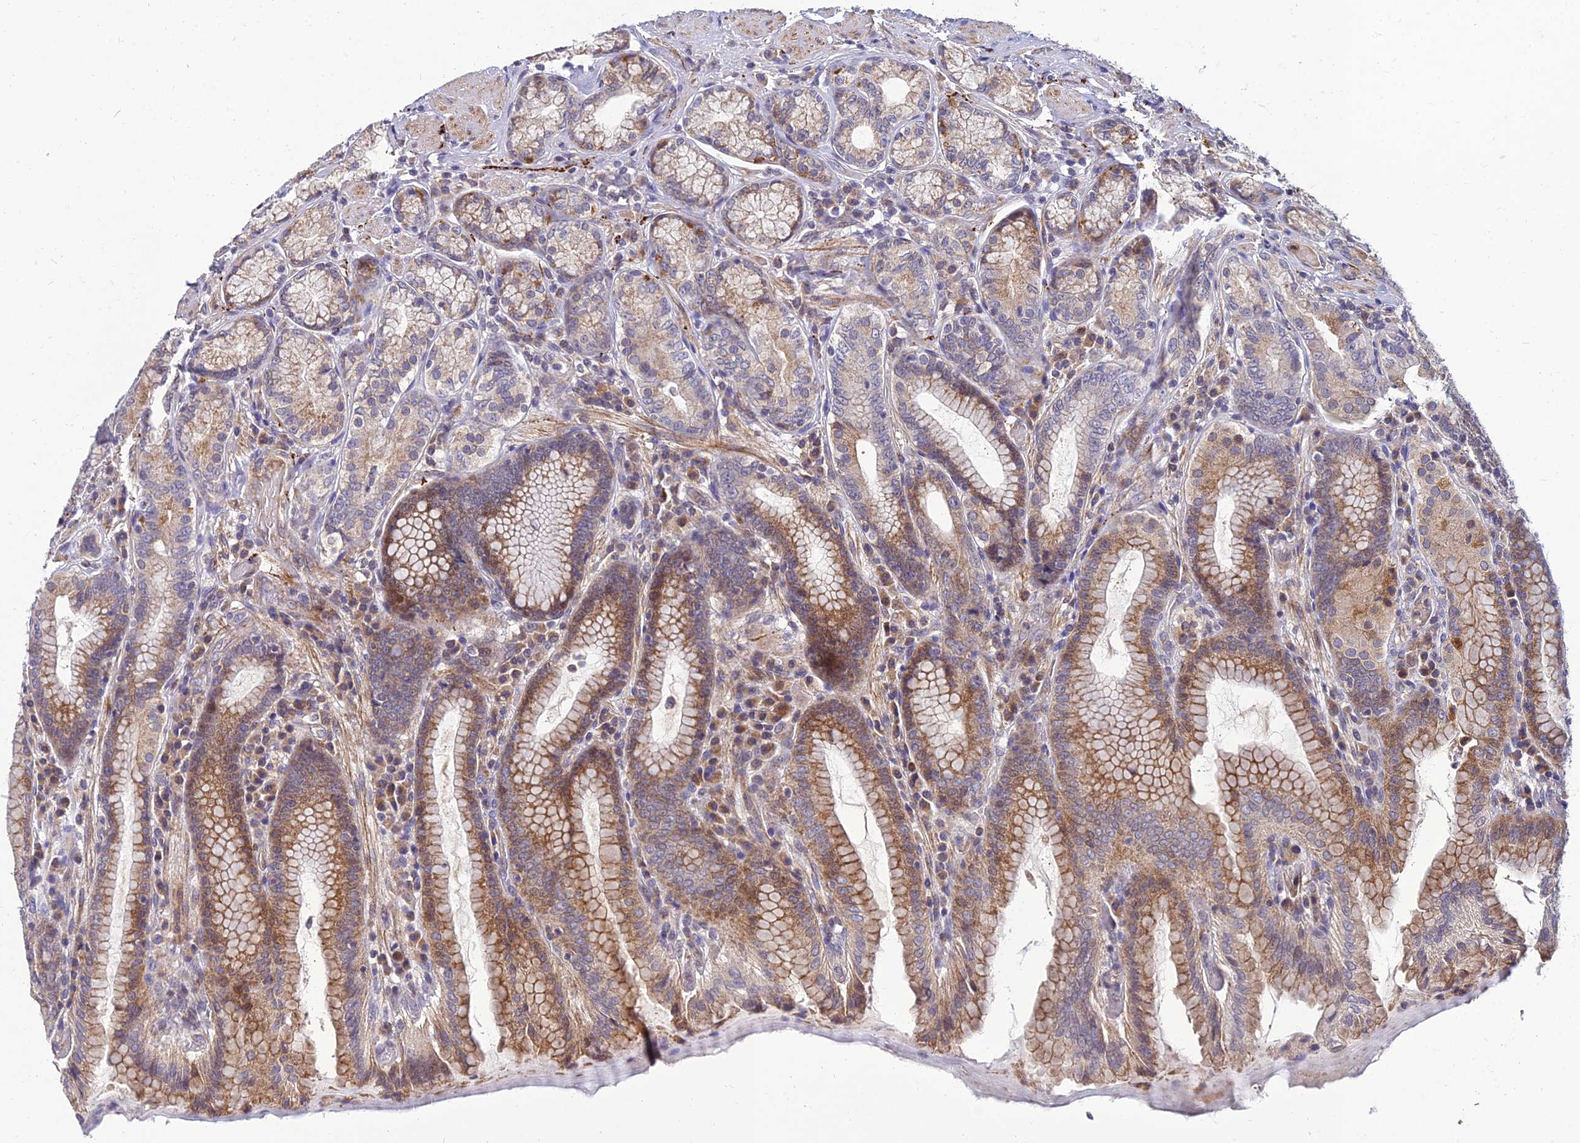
{"staining": {"intensity": "moderate", "quantity": ">75%", "location": "cytoplasmic/membranous"}, "tissue": "stomach", "cell_type": "Glandular cells", "image_type": "normal", "snomed": [{"axis": "morphology", "description": "Normal tissue, NOS"}, {"axis": "topography", "description": "Stomach, upper"}, {"axis": "topography", "description": "Stomach, lower"}], "caption": "Glandular cells display medium levels of moderate cytoplasmic/membranous expression in approximately >75% of cells in unremarkable human stomach. (DAB (3,3'-diaminobenzidine) IHC, brown staining for protein, blue staining for nuclei).", "gene": "NPY", "patient": {"sex": "female", "age": 76}}